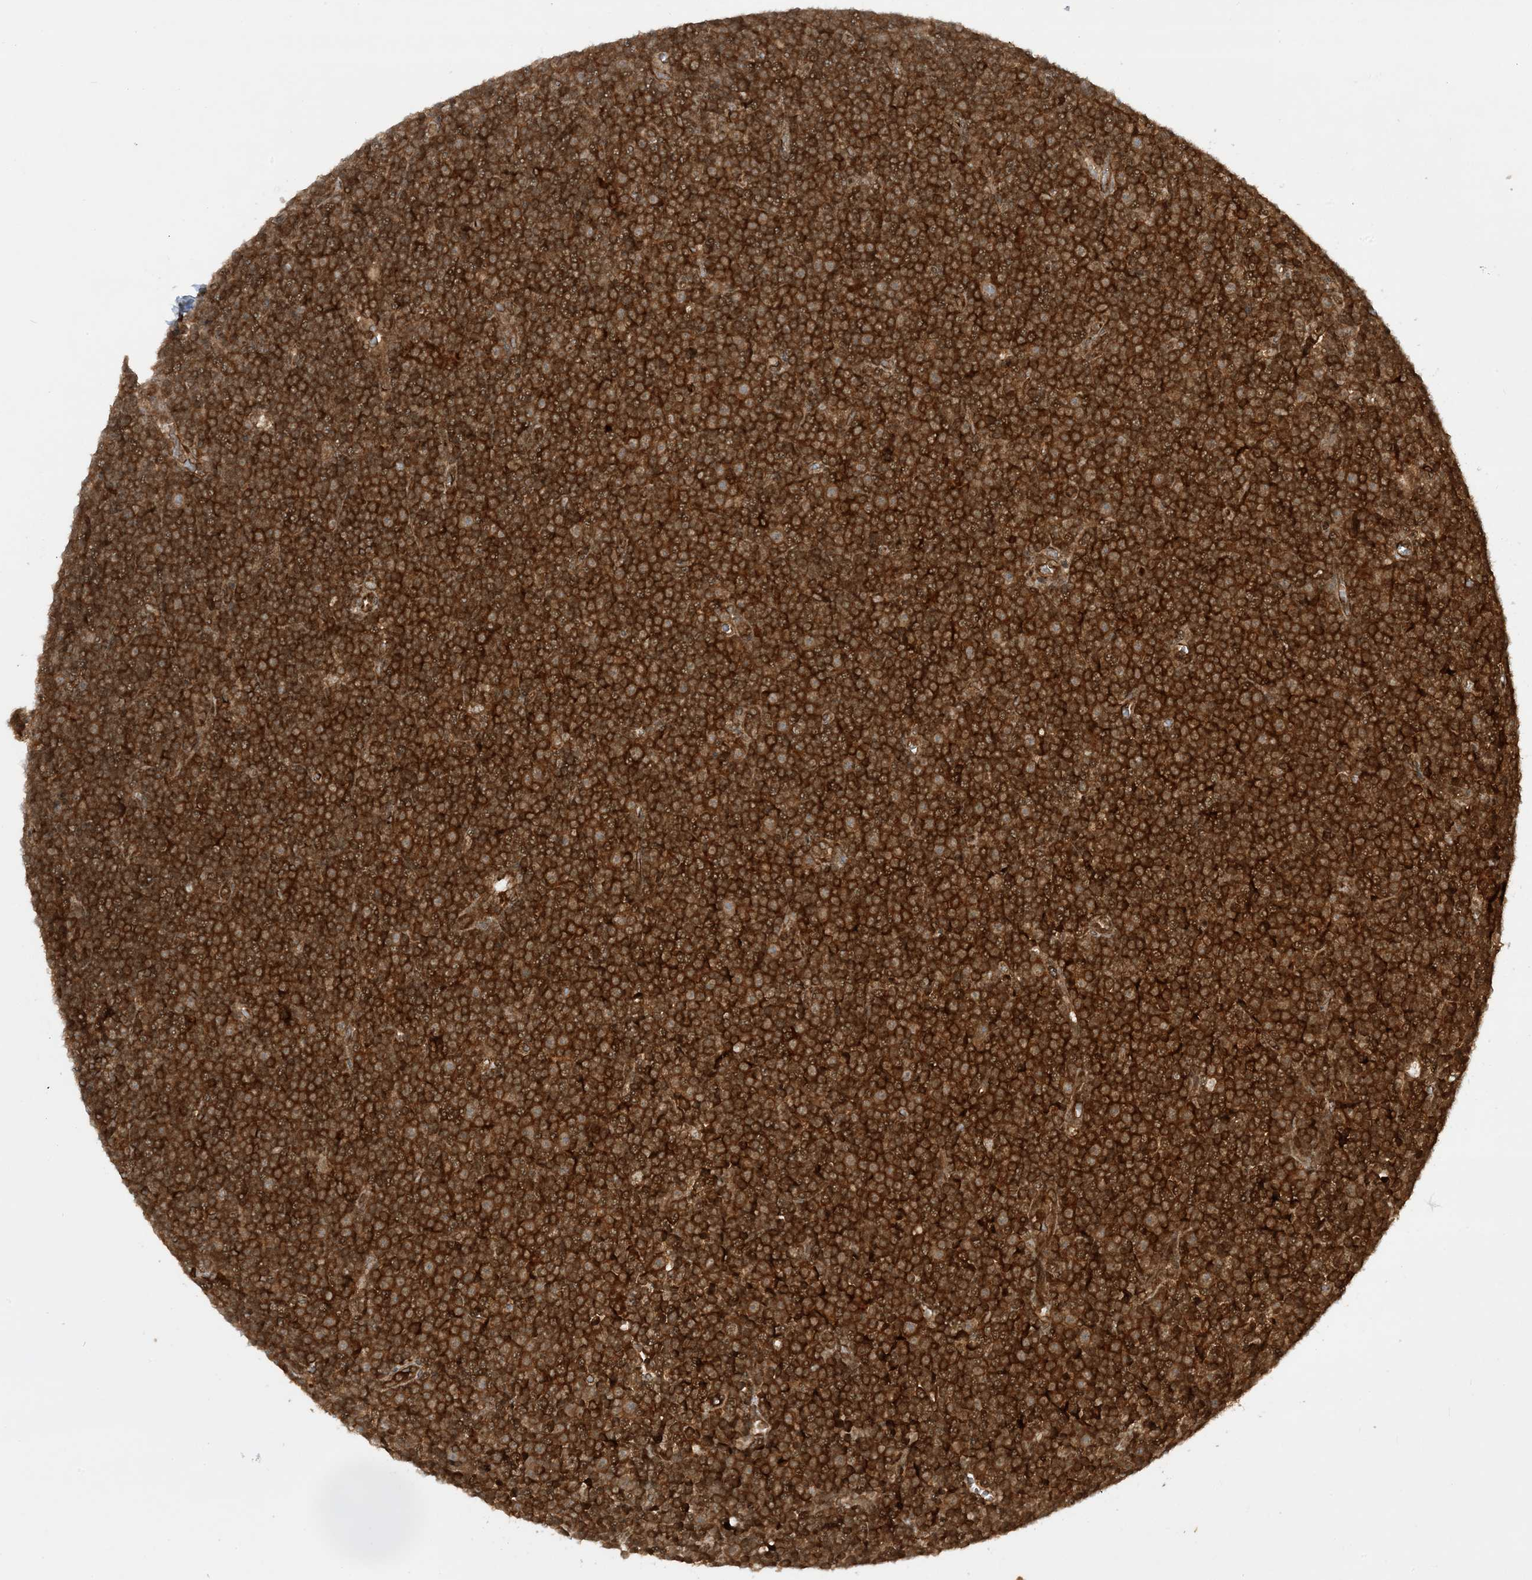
{"staining": {"intensity": "strong", "quantity": ">75%", "location": "cytoplasmic/membranous"}, "tissue": "lymphoma", "cell_type": "Tumor cells", "image_type": "cancer", "snomed": [{"axis": "morphology", "description": "Malignant lymphoma, non-Hodgkin's type, Low grade"}, {"axis": "topography", "description": "Lymph node"}], "caption": "Protein expression analysis of malignant lymphoma, non-Hodgkin's type (low-grade) shows strong cytoplasmic/membranous expression in about >75% of tumor cells.", "gene": "CERT1", "patient": {"sex": "female", "age": 67}}